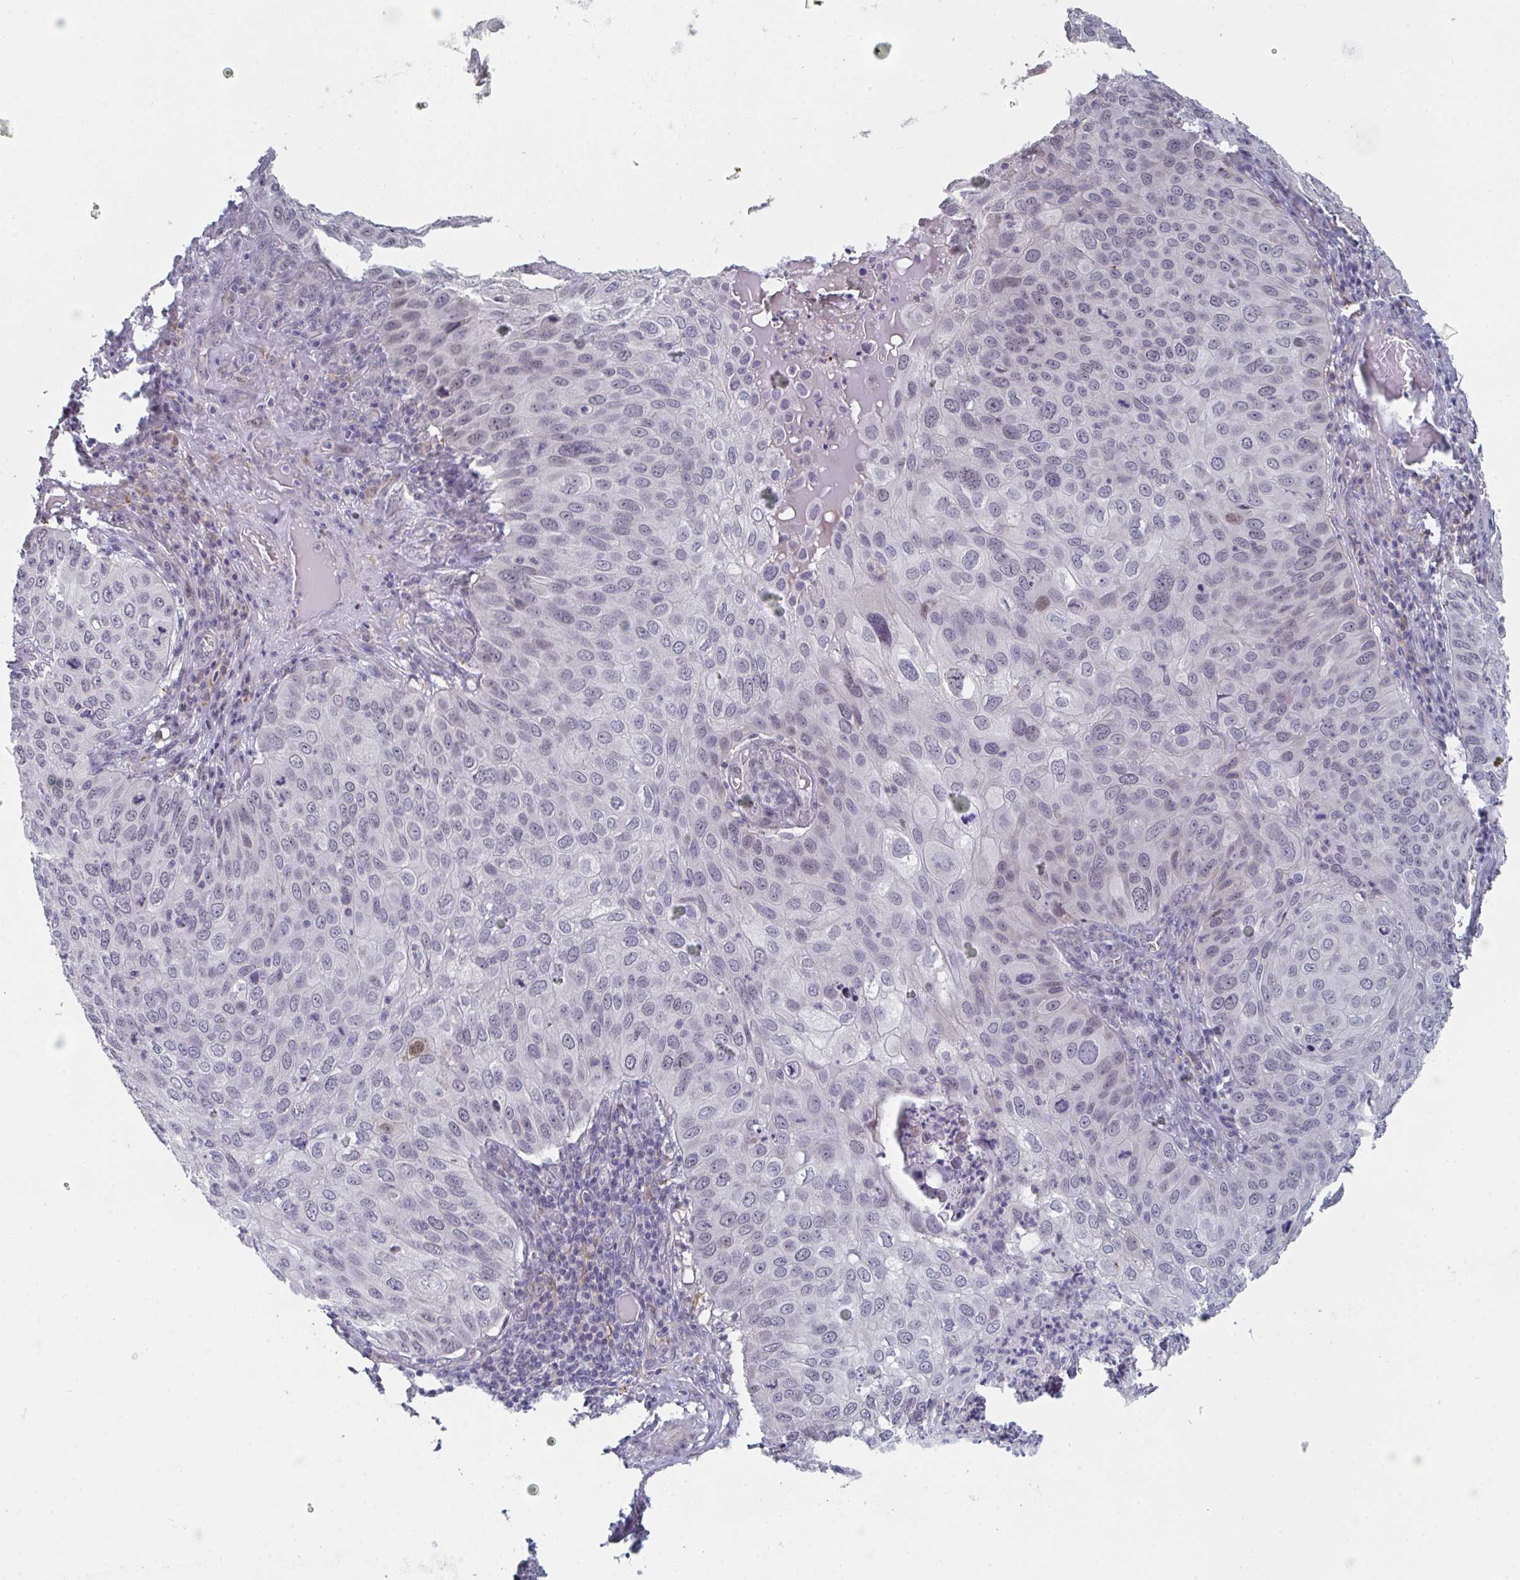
{"staining": {"intensity": "weak", "quantity": "<25%", "location": "nuclear"}, "tissue": "skin cancer", "cell_type": "Tumor cells", "image_type": "cancer", "snomed": [{"axis": "morphology", "description": "Squamous cell carcinoma, NOS"}, {"axis": "topography", "description": "Skin"}], "caption": "Immunohistochemistry of skin cancer demonstrates no expression in tumor cells.", "gene": "CENPT", "patient": {"sex": "male", "age": 87}}